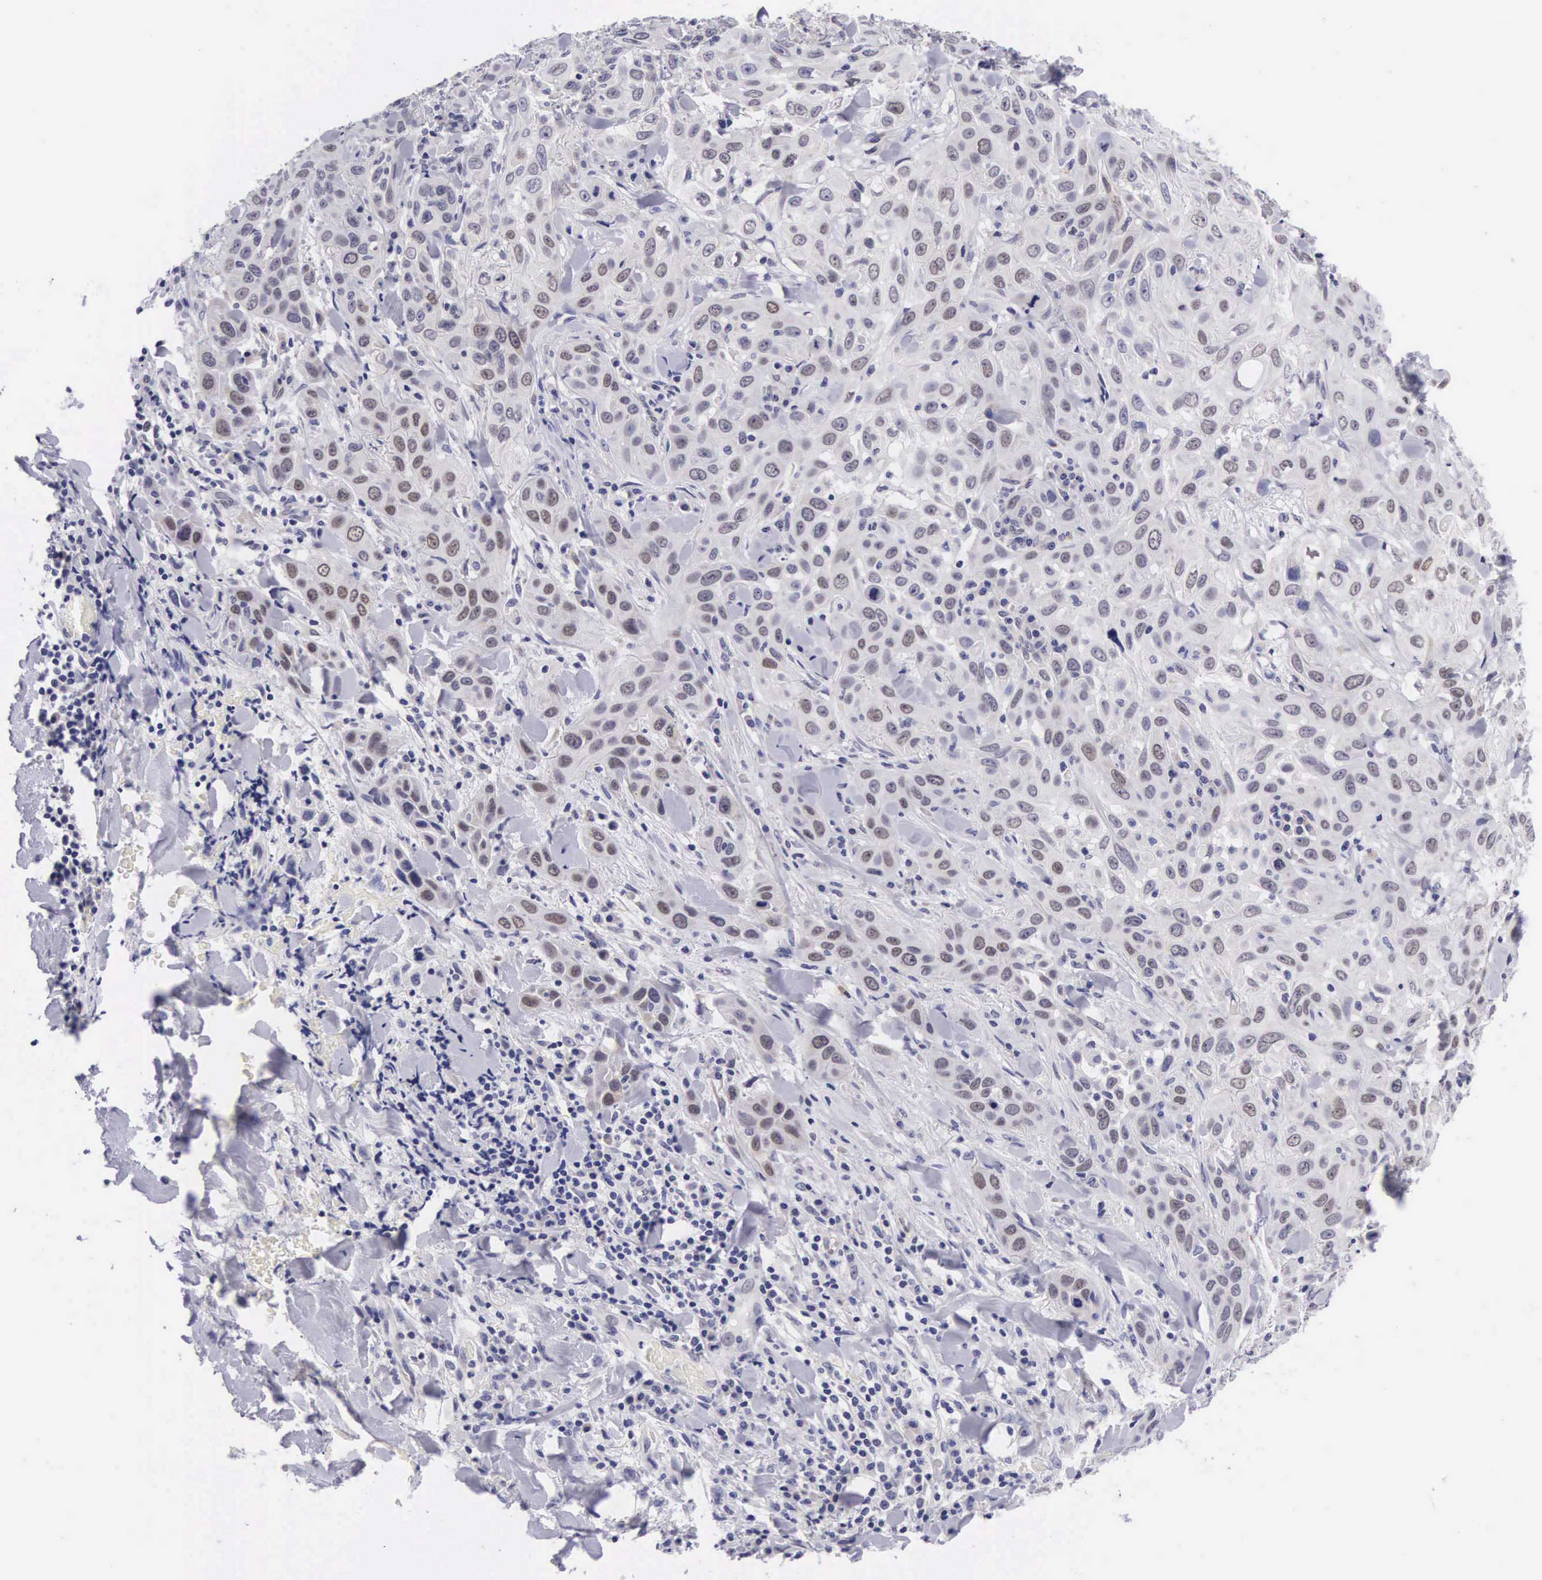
{"staining": {"intensity": "weak", "quantity": "<25%", "location": "cytoplasmic/membranous,nuclear"}, "tissue": "skin cancer", "cell_type": "Tumor cells", "image_type": "cancer", "snomed": [{"axis": "morphology", "description": "Squamous cell carcinoma, NOS"}, {"axis": "topography", "description": "Skin"}], "caption": "This is an IHC histopathology image of human skin cancer. There is no positivity in tumor cells.", "gene": "SOX11", "patient": {"sex": "male", "age": 84}}